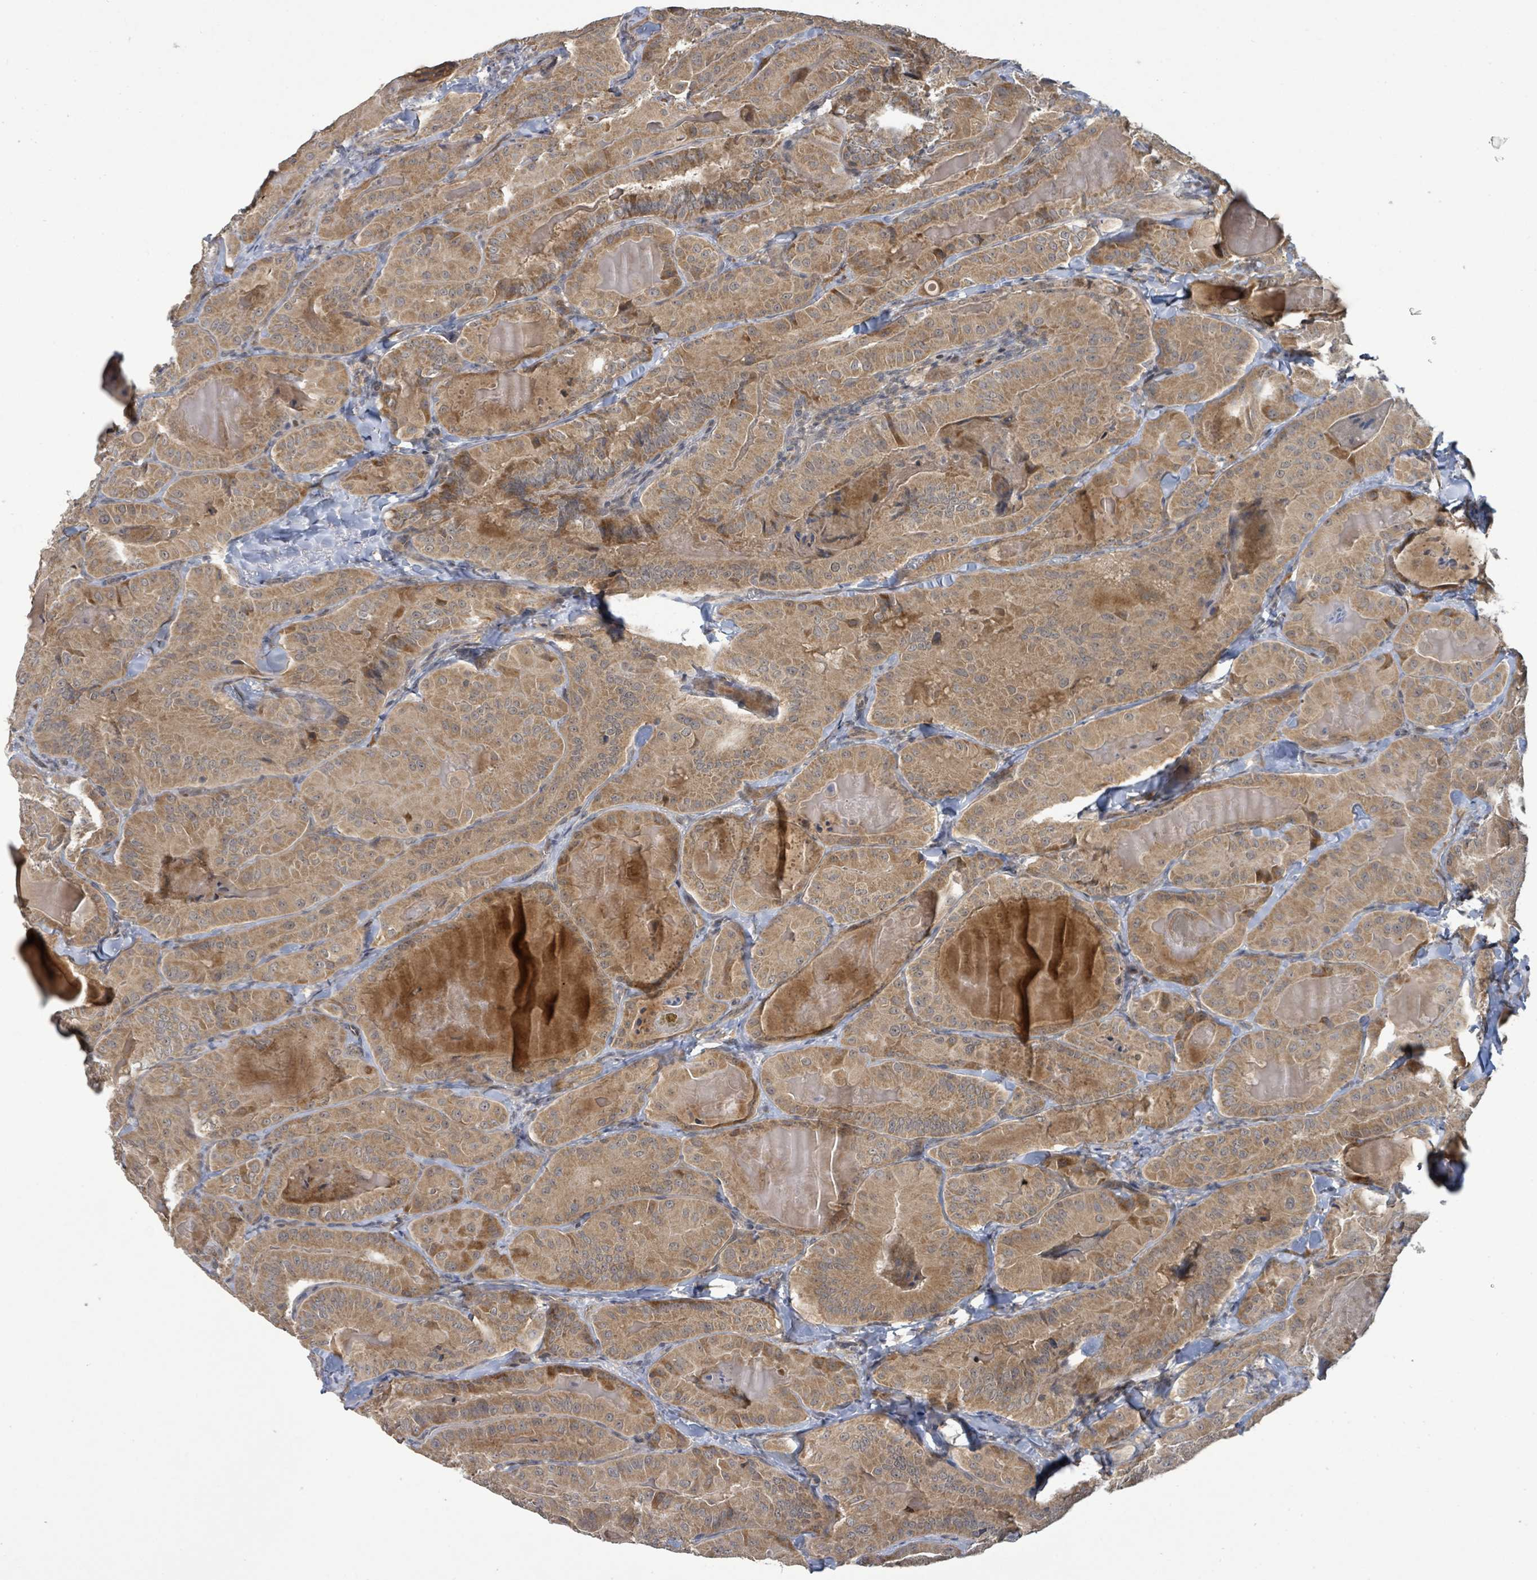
{"staining": {"intensity": "moderate", "quantity": ">75%", "location": "cytoplasmic/membranous"}, "tissue": "thyroid cancer", "cell_type": "Tumor cells", "image_type": "cancer", "snomed": [{"axis": "morphology", "description": "Papillary adenocarcinoma, NOS"}, {"axis": "topography", "description": "Thyroid gland"}], "caption": "Thyroid papillary adenocarcinoma was stained to show a protein in brown. There is medium levels of moderate cytoplasmic/membranous staining in approximately >75% of tumor cells. The staining was performed using DAB (3,3'-diaminobenzidine) to visualize the protein expression in brown, while the nuclei were stained in blue with hematoxylin (Magnification: 20x).", "gene": "ITGA11", "patient": {"sex": "female", "age": 68}}